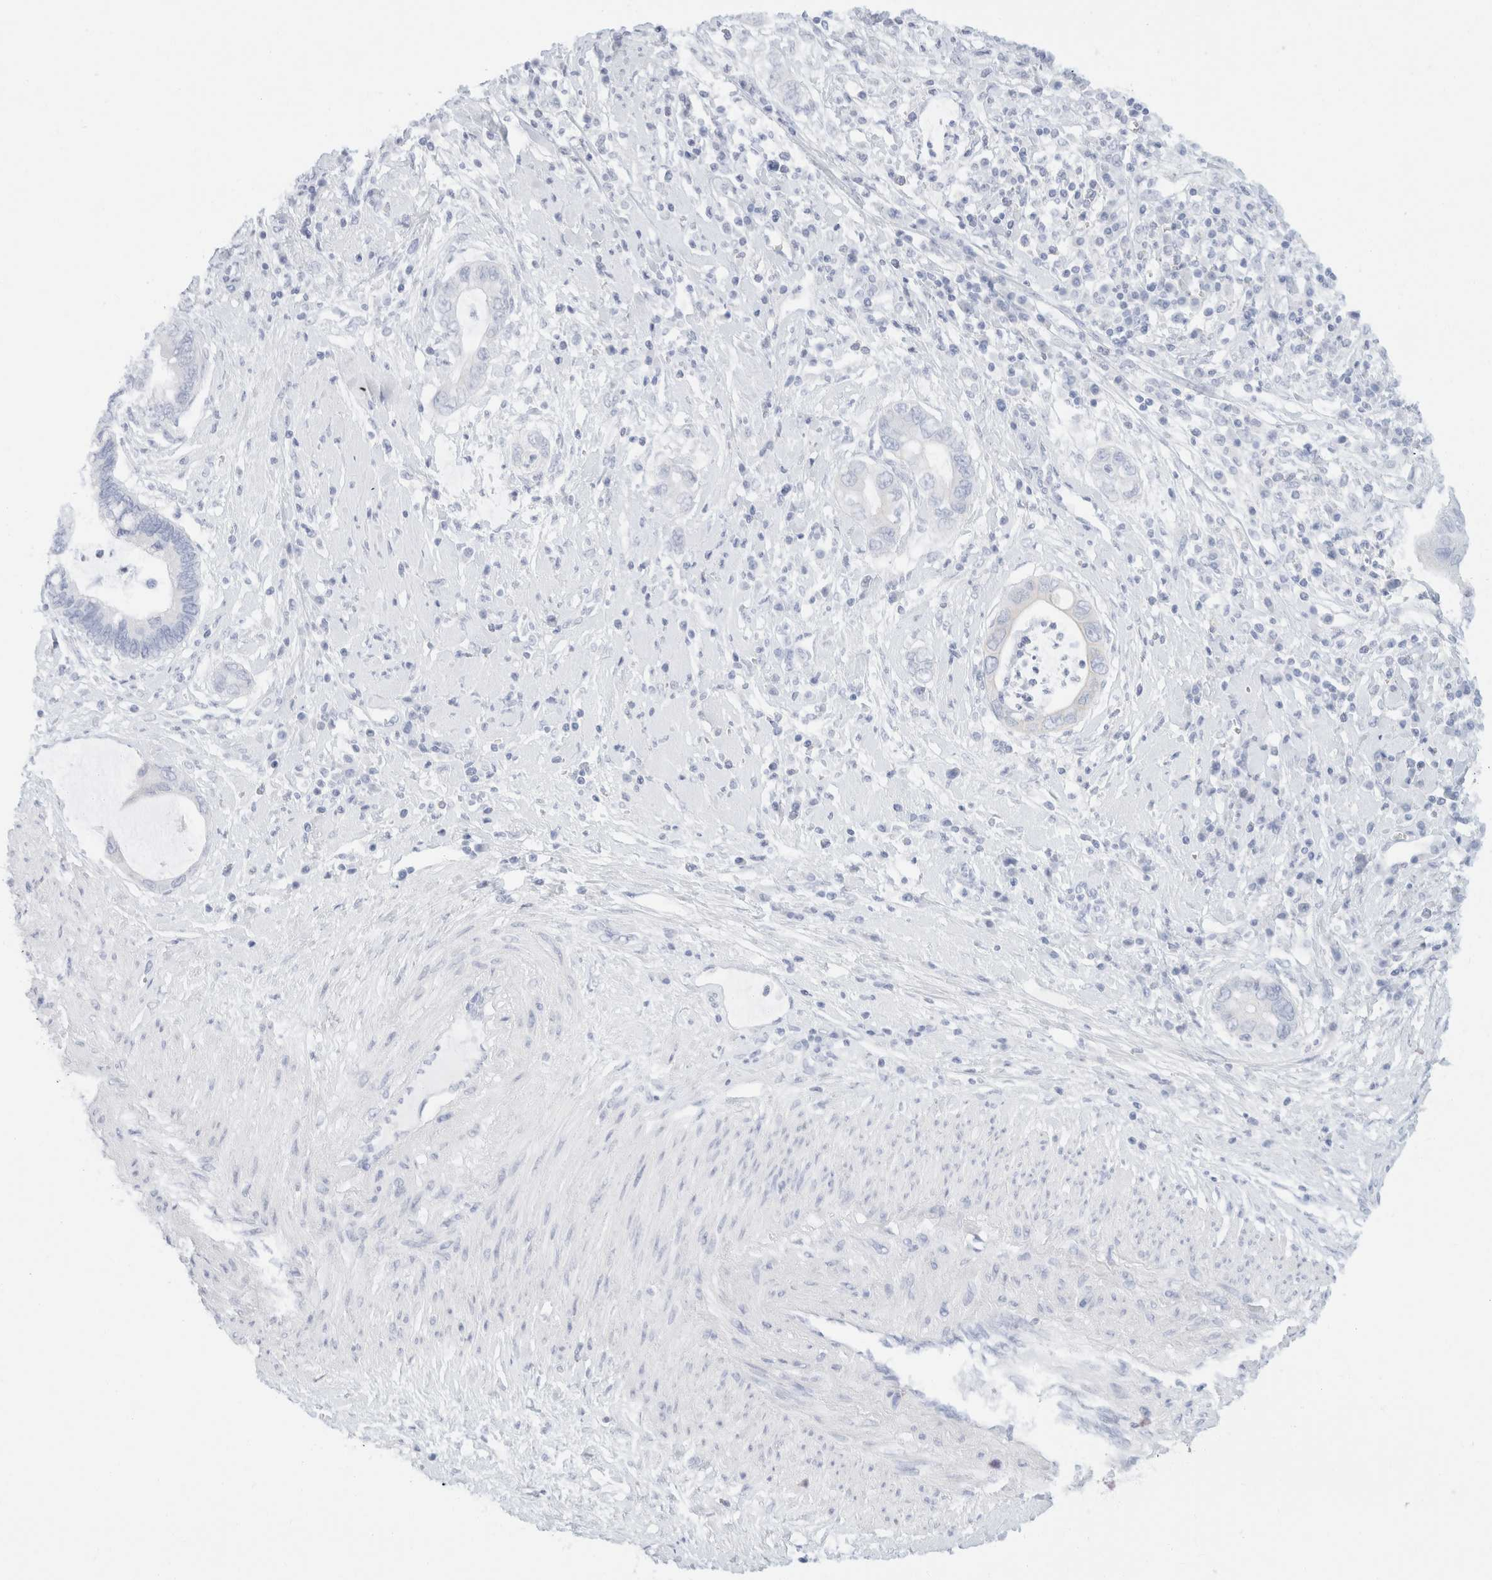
{"staining": {"intensity": "negative", "quantity": "none", "location": "none"}, "tissue": "cervical cancer", "cell_type": "Tumor cells", "image_type": "cancer", "snomed": [{"axis": "morphology", "description": "Adenocarcinoma, NOS"}, {"axis": "topography", "description": "Cervix"}], "caption": "The micrograph displays no significant positivity in tumor cells of adenocarcinoma (cervical). Nuclei are stained in blue.", "gene": "KRT20", "patient": {"sex": "female", "age": 44}}